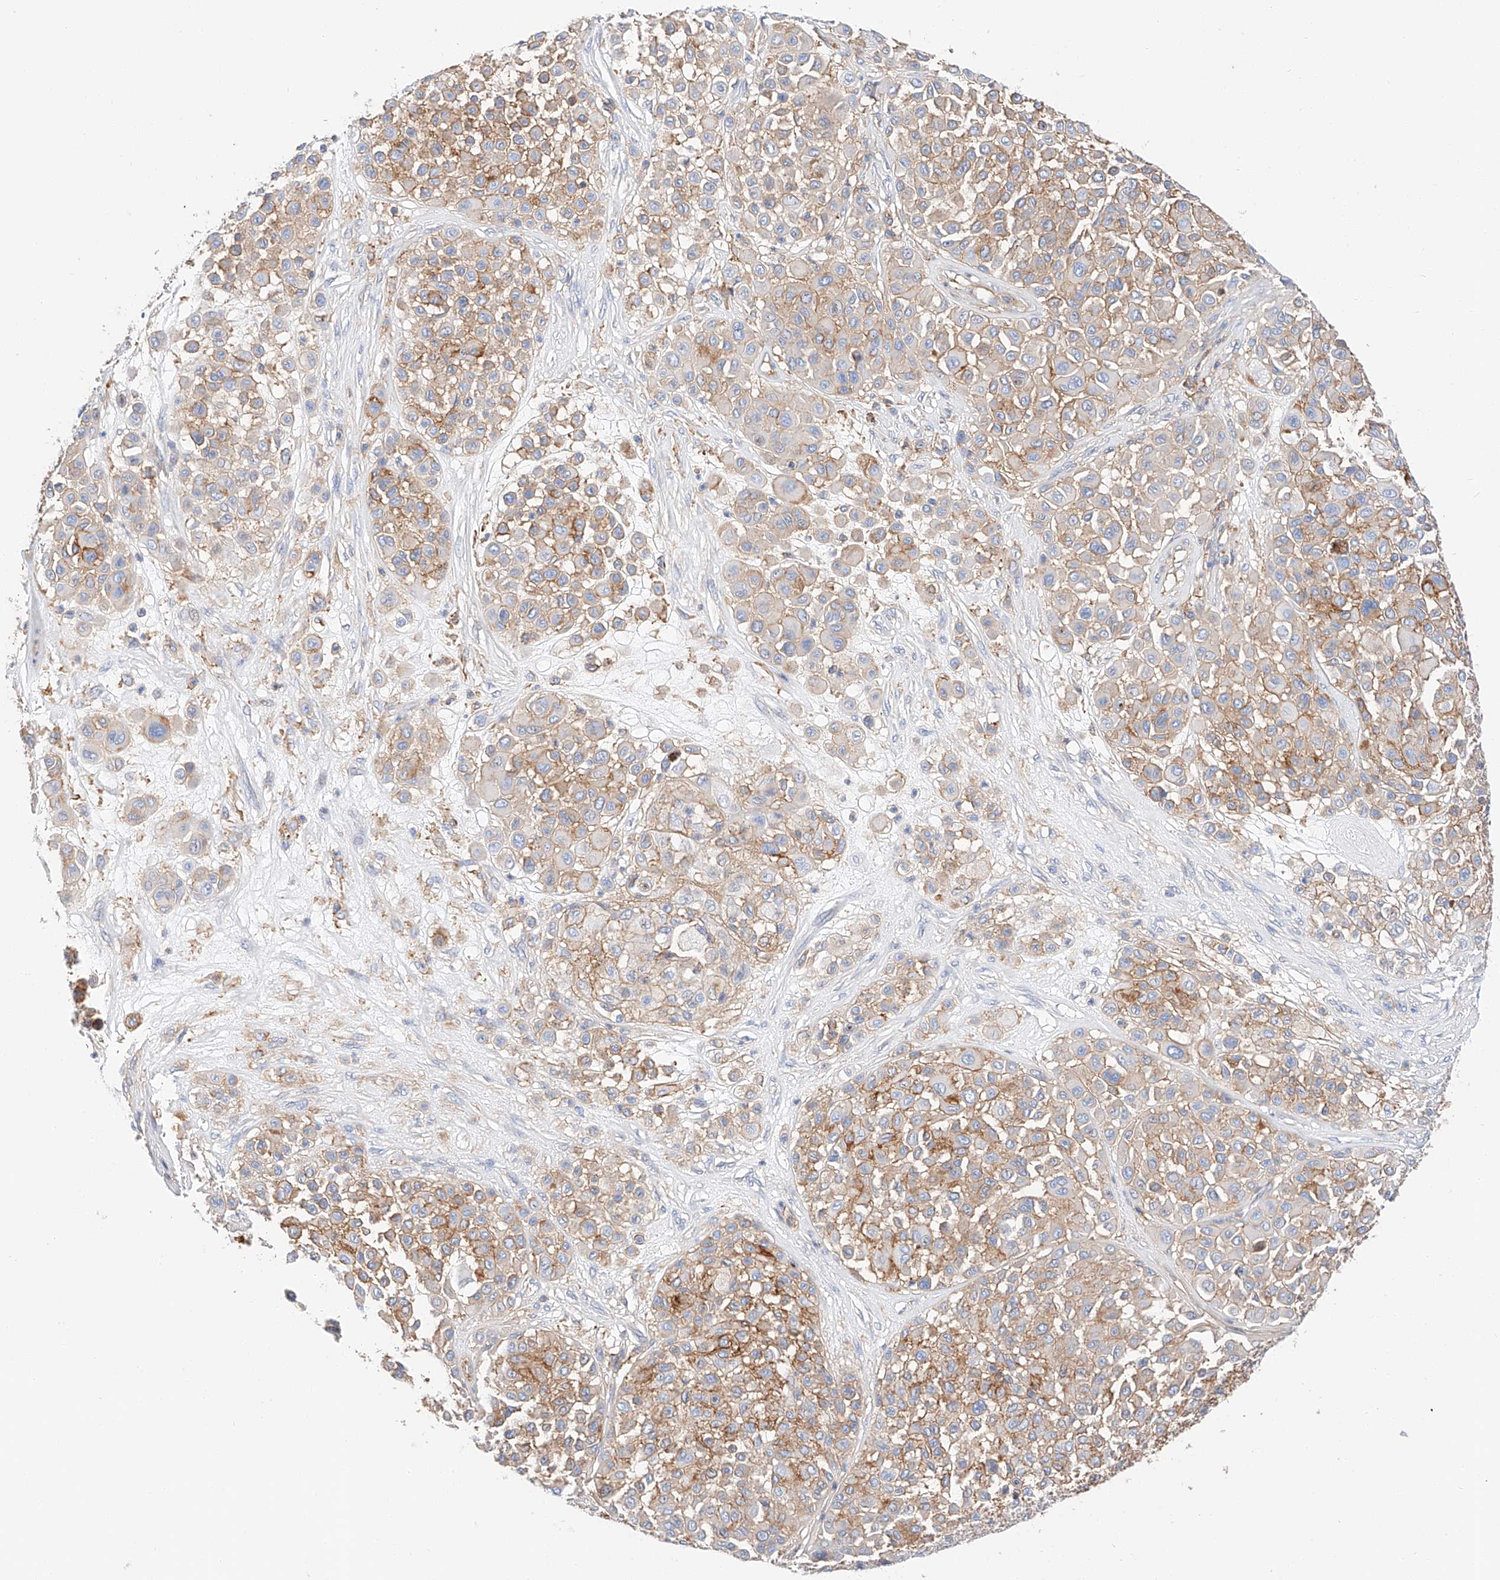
{"staining": {"intensity": "moderate", "quantity": "25%-75%", "location": "cytoplasmic/membranous"}, "tissue": "melanoma", "cell_type": "Tumor cells", "image_type": "cancer", "snomed": [{"axis": "morphology", "description": "Malignant melanoma, Metastatic site"}, {"axis": "topography", "description": "Soft tissue"}], "caption": "Malignant melanoma (metastatic site) stained with a brown dye exhibits moderate cytoplasmic/membranous positive staining in about 25%-75% of tumor cells.", "gene": "HAUS4", "patient": {"sex": "male", "age": 41}}